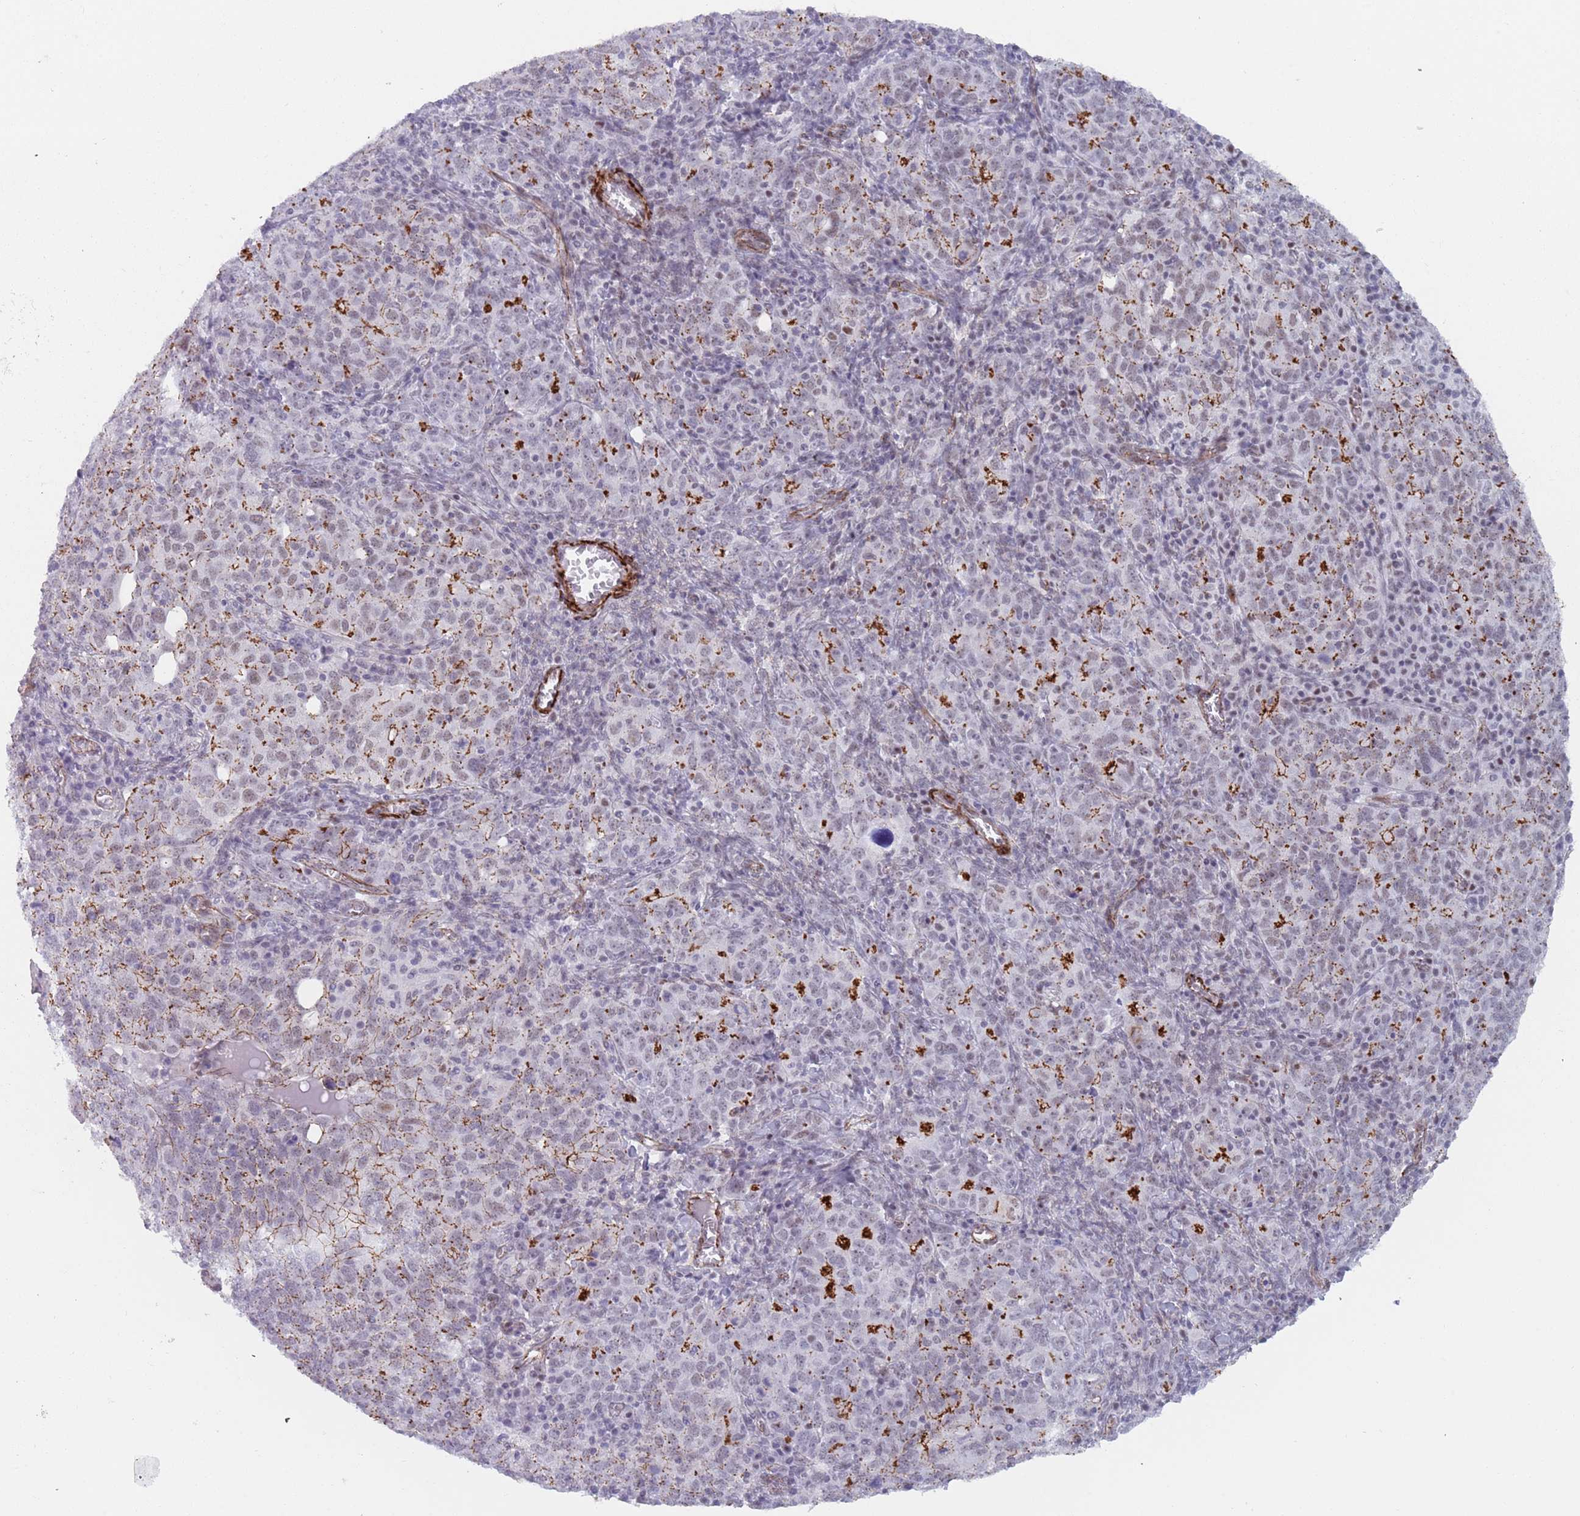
{"staining": {"intensity": "moderate", "quantity": "25%-75%", "location": "cytoplasmic/membranous"}, "tissue": "ovarian cancer", "cell_type": "Tumor cells", "image_type": "cancer", "snomed": [{"axis": "morphology", "description": "Carcinoma, endometroid"}, {"axis": "topography", "description": "Ovary"}], "caption": "This is an image of immunohistochemistry (IHC) staining of ovarian endometroid carcinoma, which shows moderate expression in the cytoplasmic/membranous of tumor cells.", "gene": "OR5A2", "patient": {"sex": "female", "age": 62}}